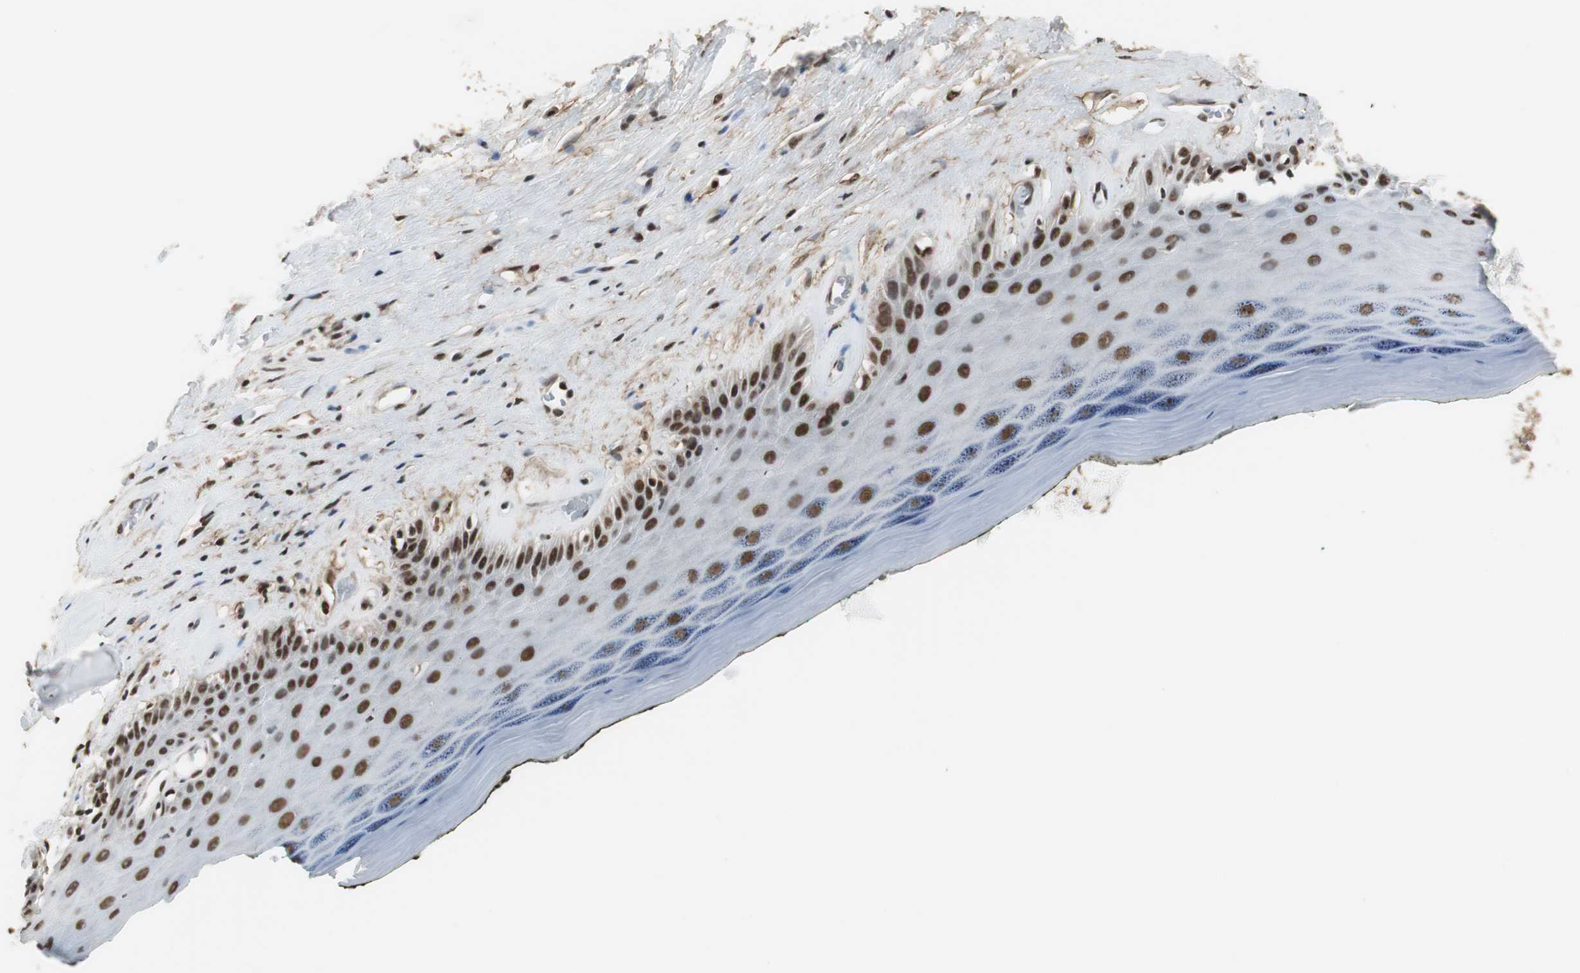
{"staining": {"intensity": "strong", "quantity": ">75%", "location": "nuclear"}, "tissue": "skin", "cell_type": "Epidermal cells", "image_type": "normal", "snomed": [{"axis": "morphology", "description": "Normal tissue, NOS"}, {"axis": "morphology", "description": "Inflammation, NOS"}, {"axis": "topography", "description": "Vulva"}], "caption": "Immunohistochemistry (IHC) (DAB) staining of benign human skin displays strong nuclear protein expression in approximately >75% of epidermal cells.", "gene": "MKX", "patient": {"sex": "female", "age": 84}}